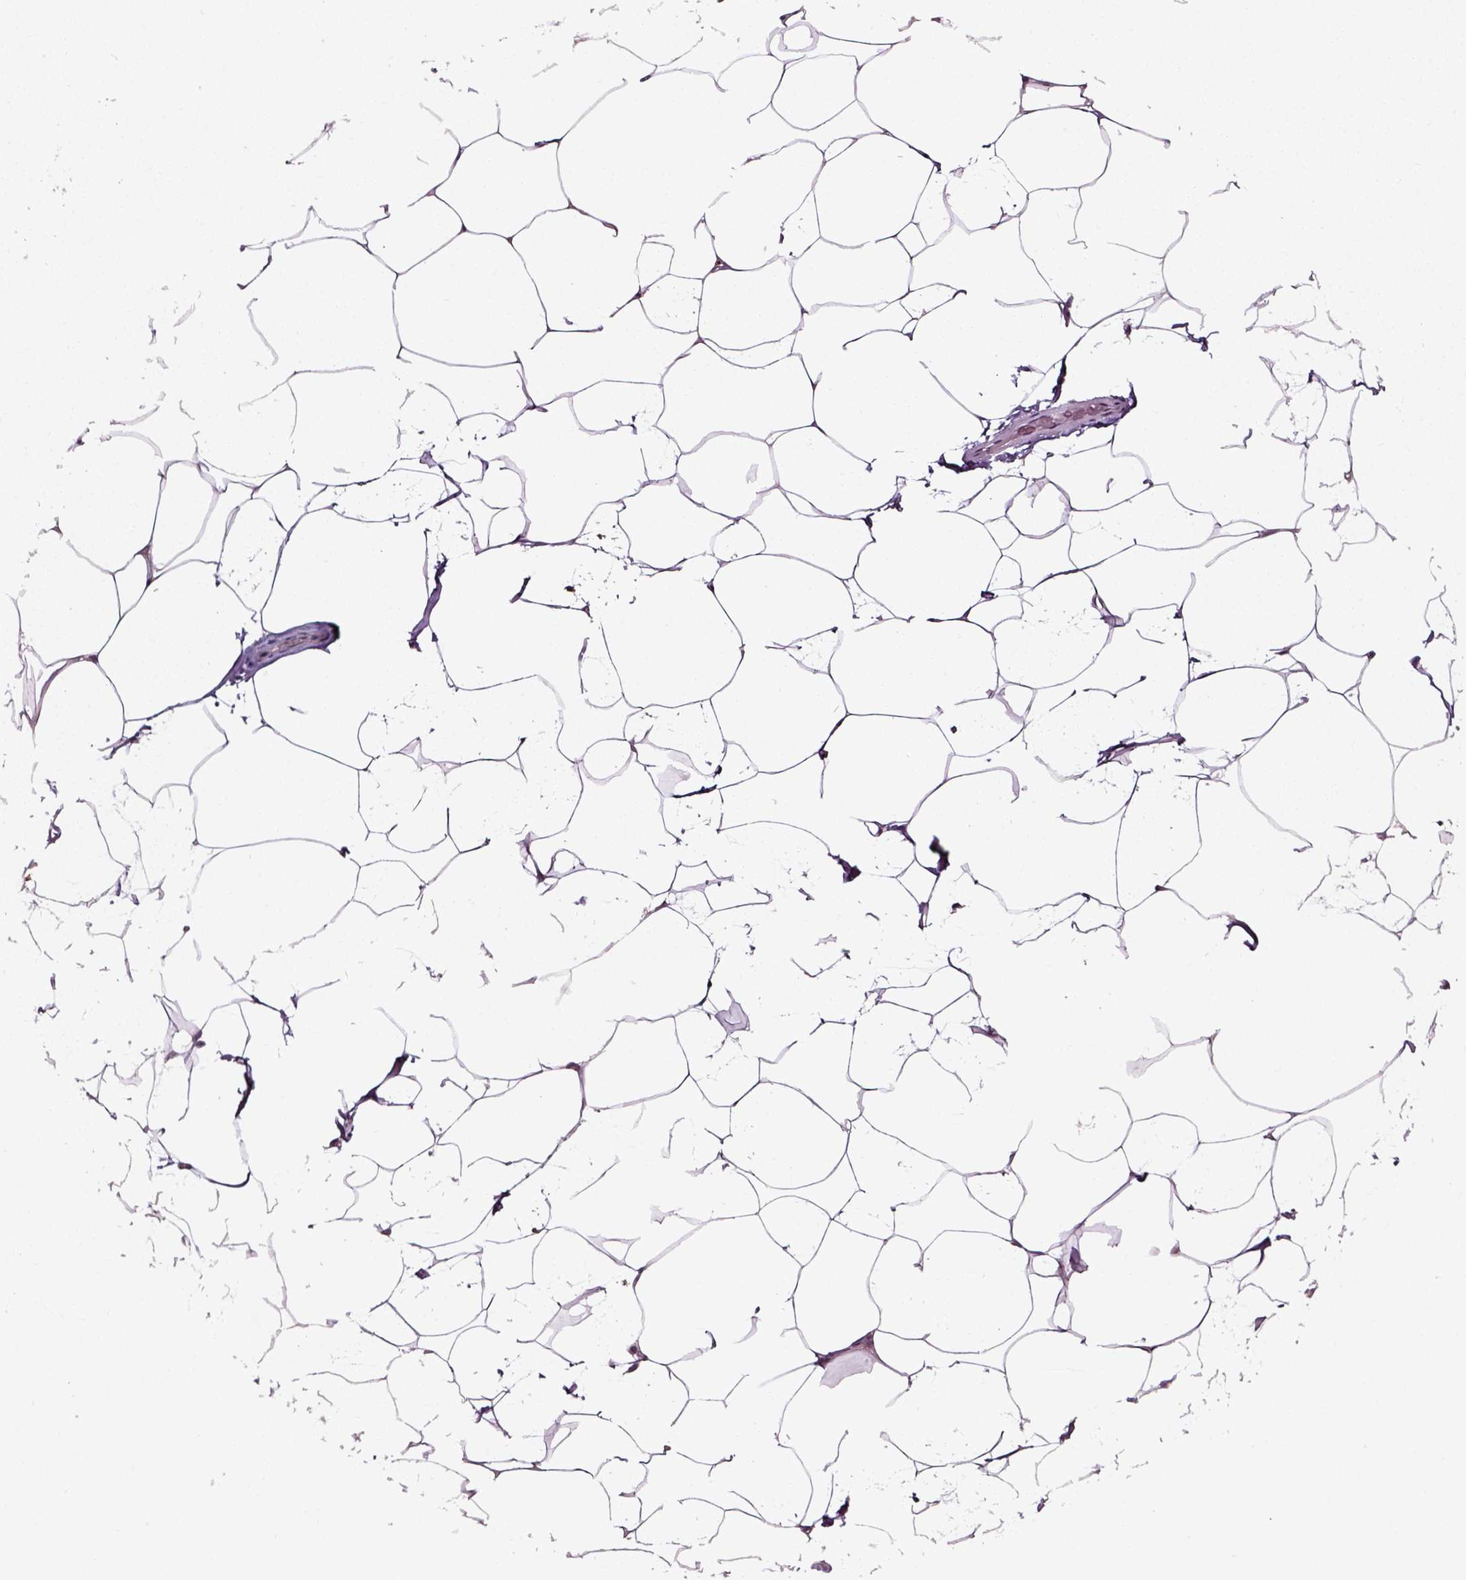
{"staining": {"intensity": "negative", "quantity": "none", "location": "none"}, "tissue": "breast", "cell_type": "Adipocytes", "image_type": "normal", "snomed": [{"axis": "morphology", "description": "Normal tissue, NOS"}, {"axis": "topography", "description": "Breast"}], "caption": "A high-resolution micrograph shows immunohistochemistry (IHC) staining of normal breast, which demonstrates no significant positivity in adipocytes.", "gene": "RHOF", "patient": {"sex": "female", "age": 32}}